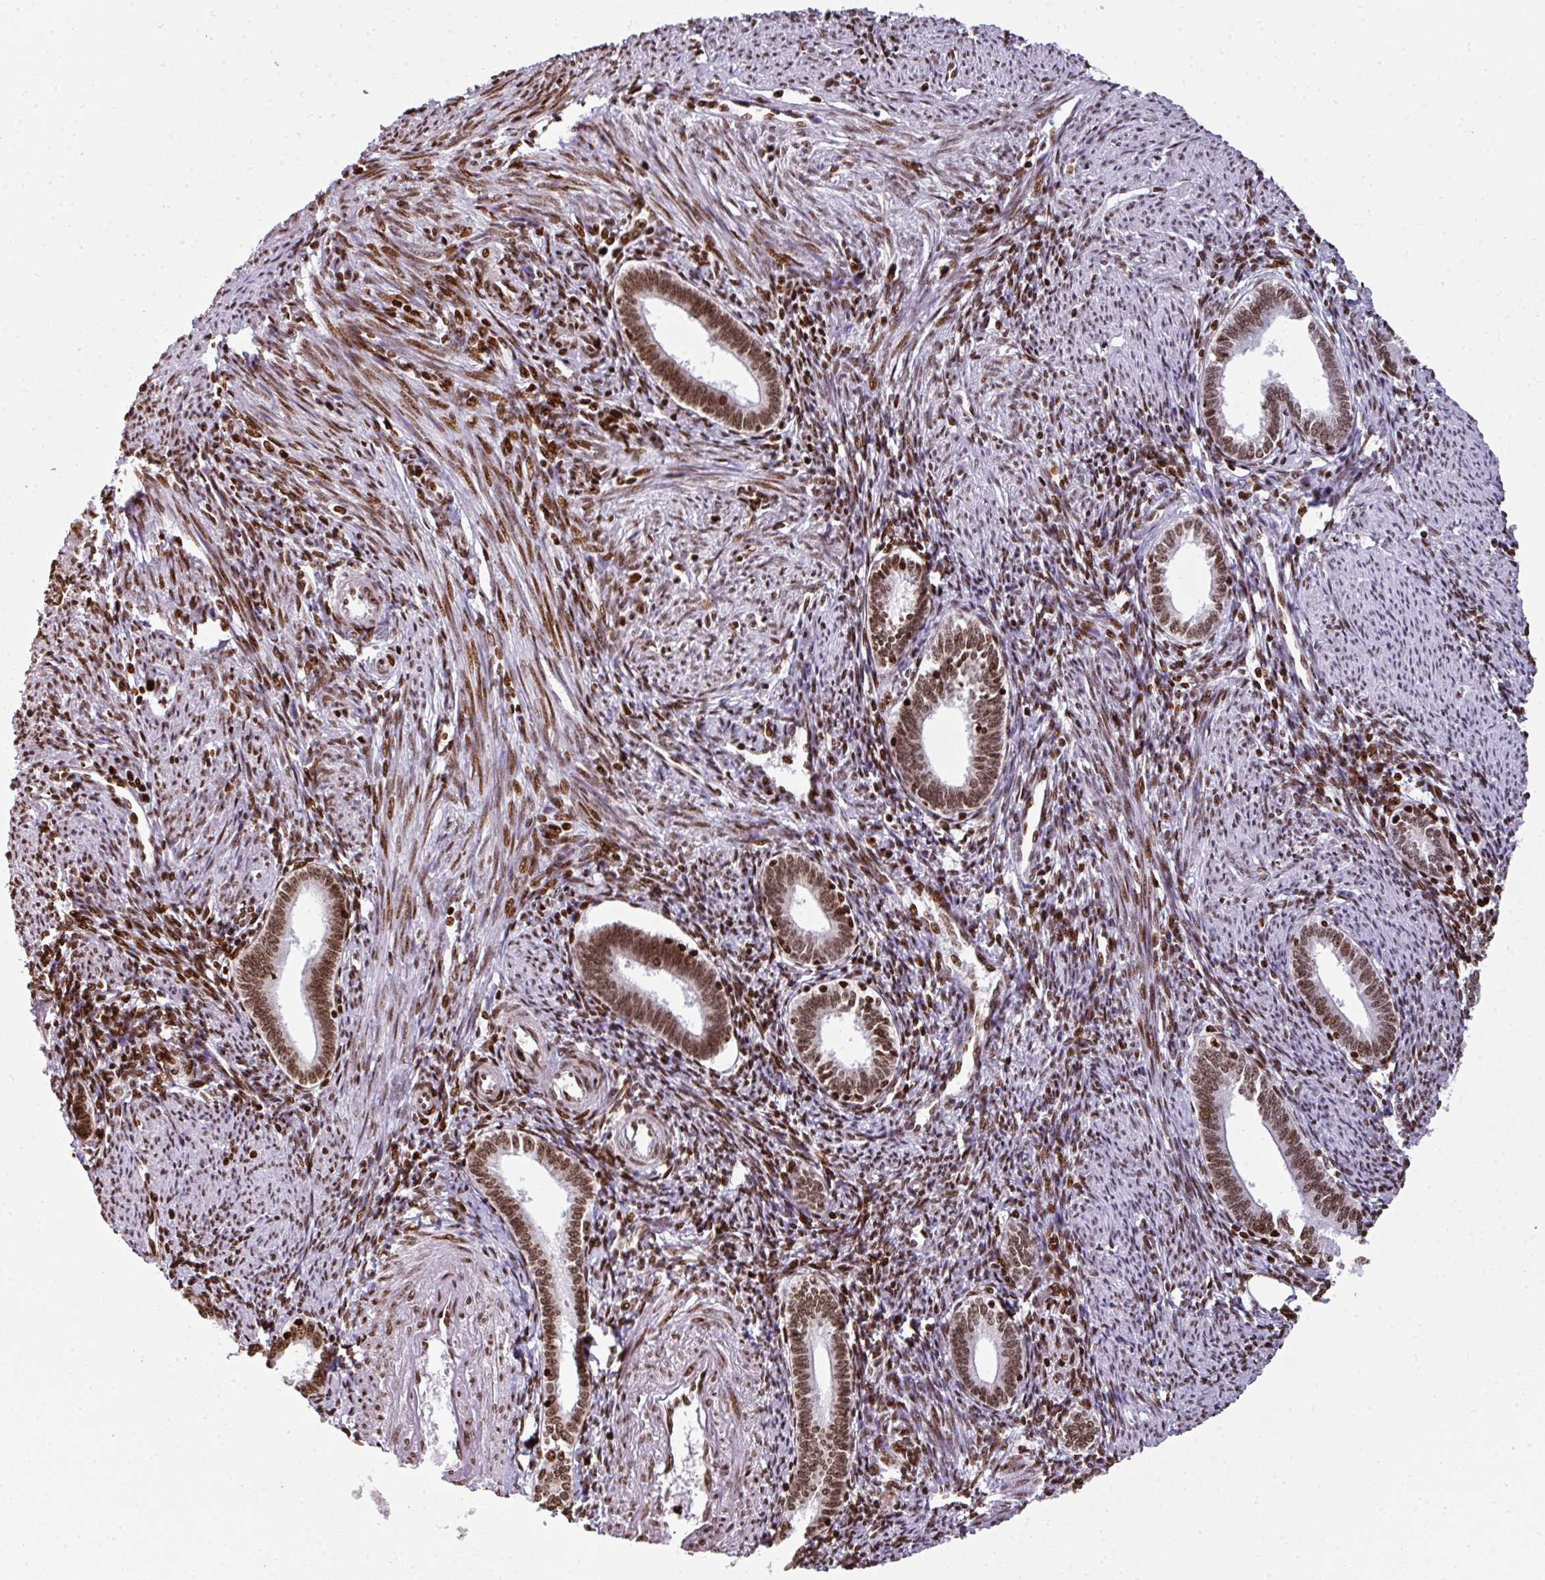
{"staining": {"intensity": "moderate", "quantity": ">75%", "location": "nuclear"}, "tissue": "endometrium", "cell_type": "Cells in endometrial stroma", "image_type": "normal", "snomed": [{"axis": "morphology", "description": "Normal tissue, NOS"}, {"axis": "topography", "description": "Endometrium"}], "caption": "Immunohistochemistry (IHC) of benign endometrium shows medium levels of moderate nuclear staining in about >75% of cells in endometrial stroma.", "gene": "RASL11A", "patient": {"sex": "female", "age": 41}}